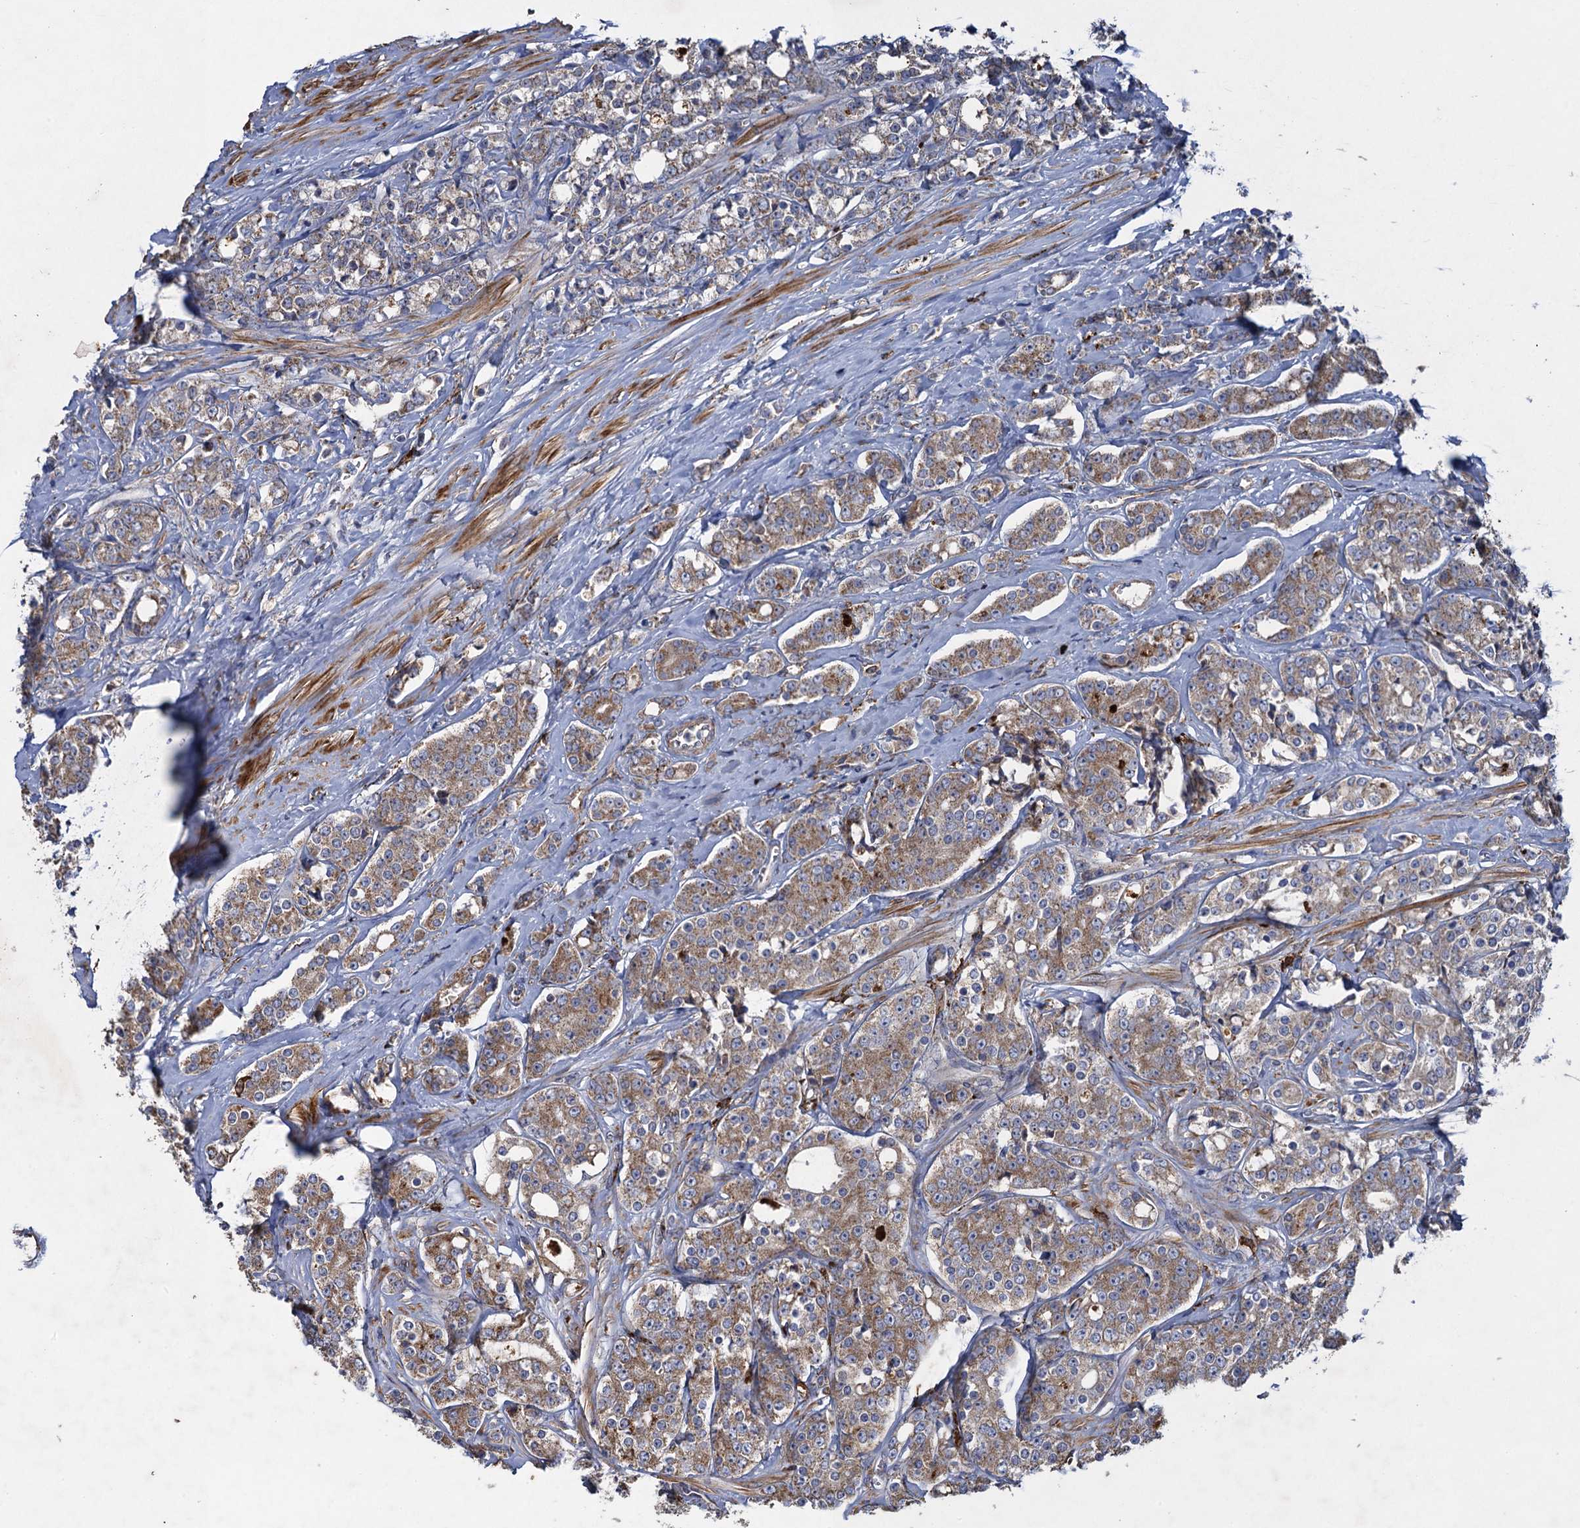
{"staining": {"intensity": "moderate", "quantity": ">75%", "location": "cytoplasmic/membranous"}, "tissue": "prostate cancer", "cell_type": "Tumor cells", "image_type": "cancer", "snomed": [{"axis": "morphology", "description": "Adenocarcinoma, High grade"}, {"axis": "topography", "description": "Prostate"}], "caption": "A brown stain labels moderate cytoplasmic/membranous expression of a protein in human prostate adenocarcinoma (high-grade) tumor cells. (DAB IHC, brown staining for protein, blue staining for nuclei).", "gene": "TXNDC11", "patient": {"sex": "male", "age": 62}}